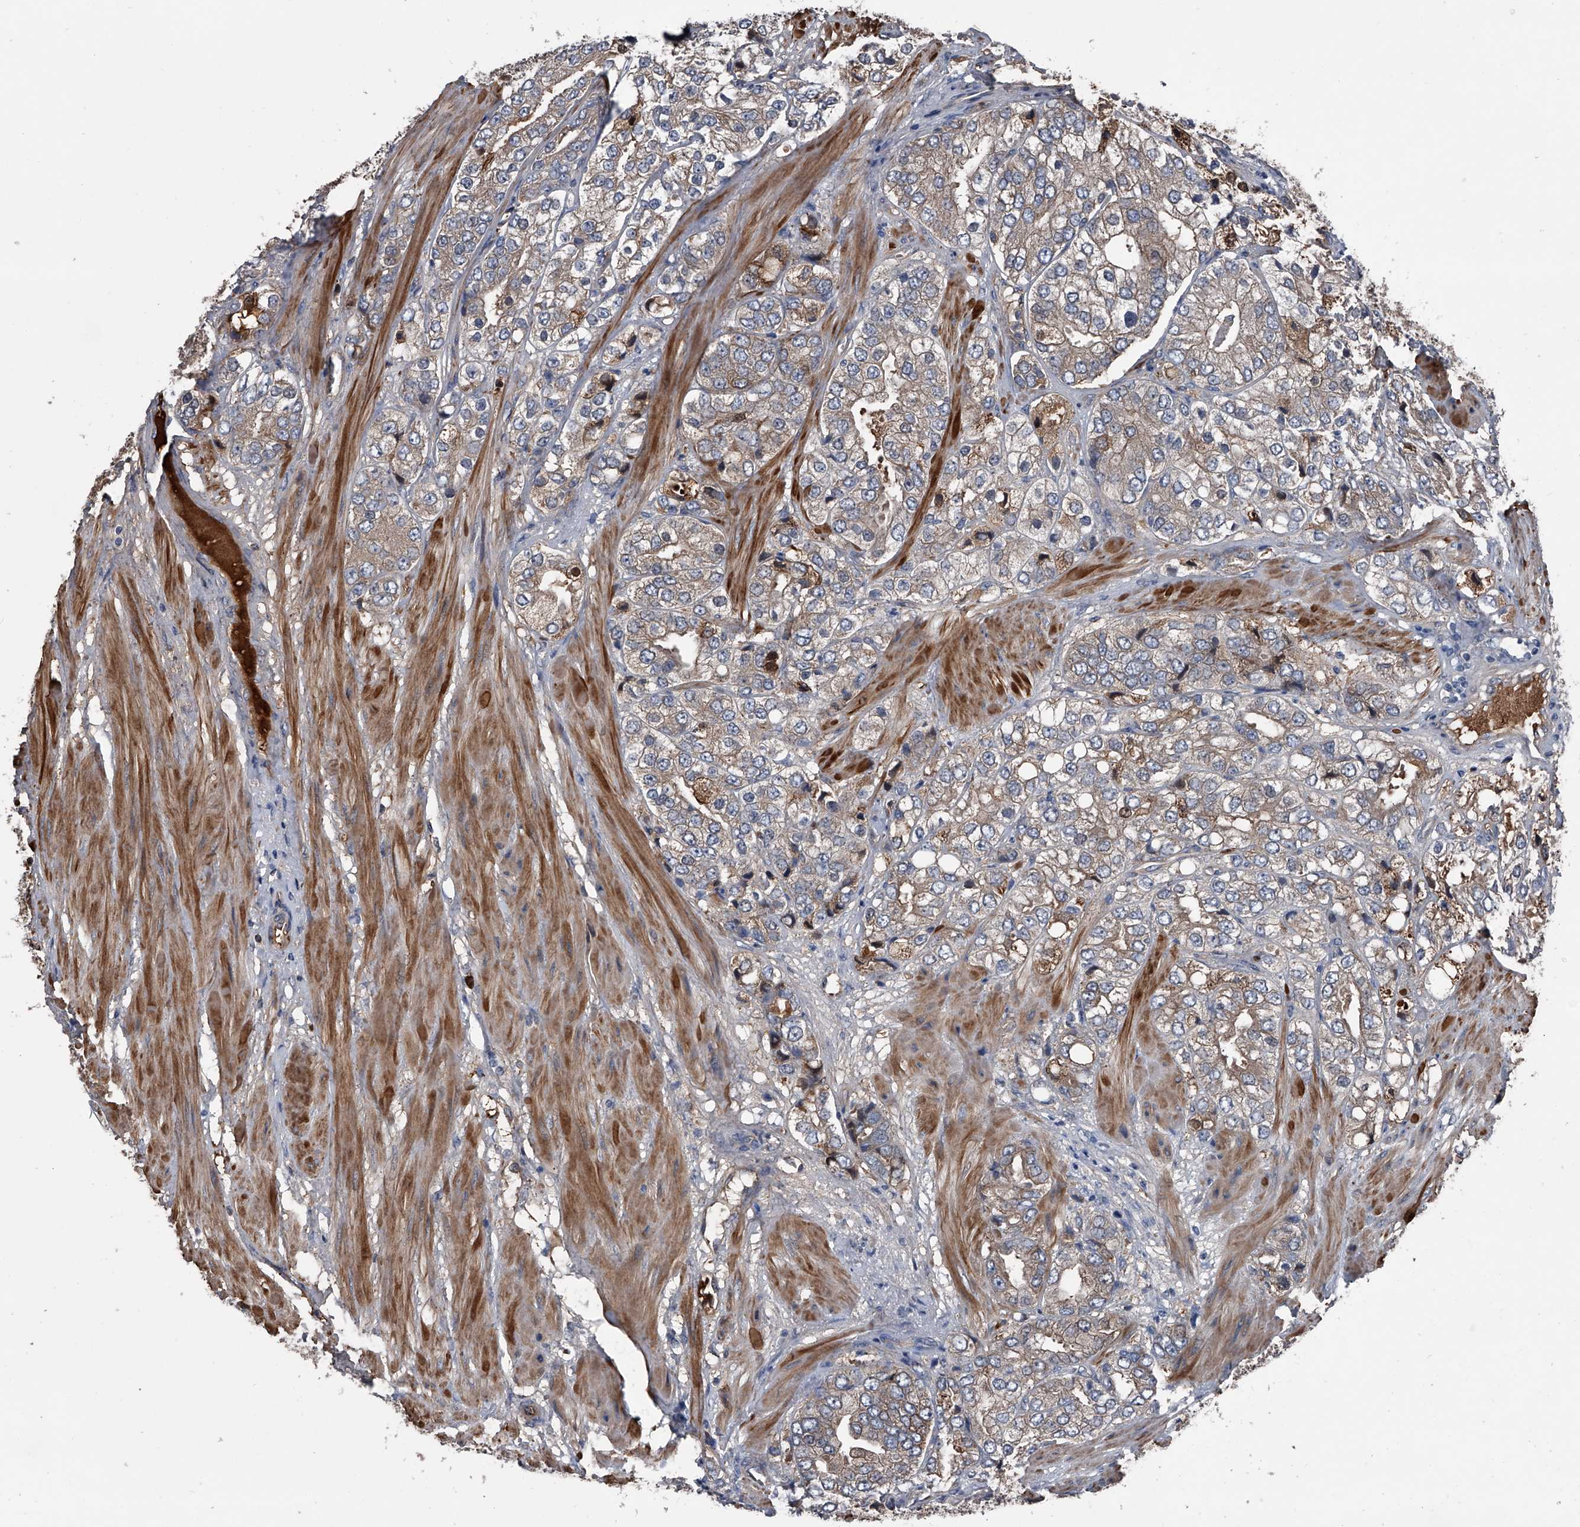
{"staining": {"intensity": "moderate", "quantity": "25%-75%", "location": "cytoplasmic/membranous"}, "tissue": "prostate cancer", "cell_type": "Tumor cells", "image_type": "cancer", "snomed": [{"axis": "morphology", "description": "Adenocarcinoma, High grade"}, {"axis": "topography", "description": "Prostate"}], "caption": "High-magnification brightfield microscopy of prostate cancer stained with DAB (brown) and counterstained with hematoxylin (blue). tumor cells exhibit moderate cytoplasmic/membranous positivity is seen in about25%-75% of cells.", "gene": "KIF13A", "patient": {"sex": "male", "age": 50}}